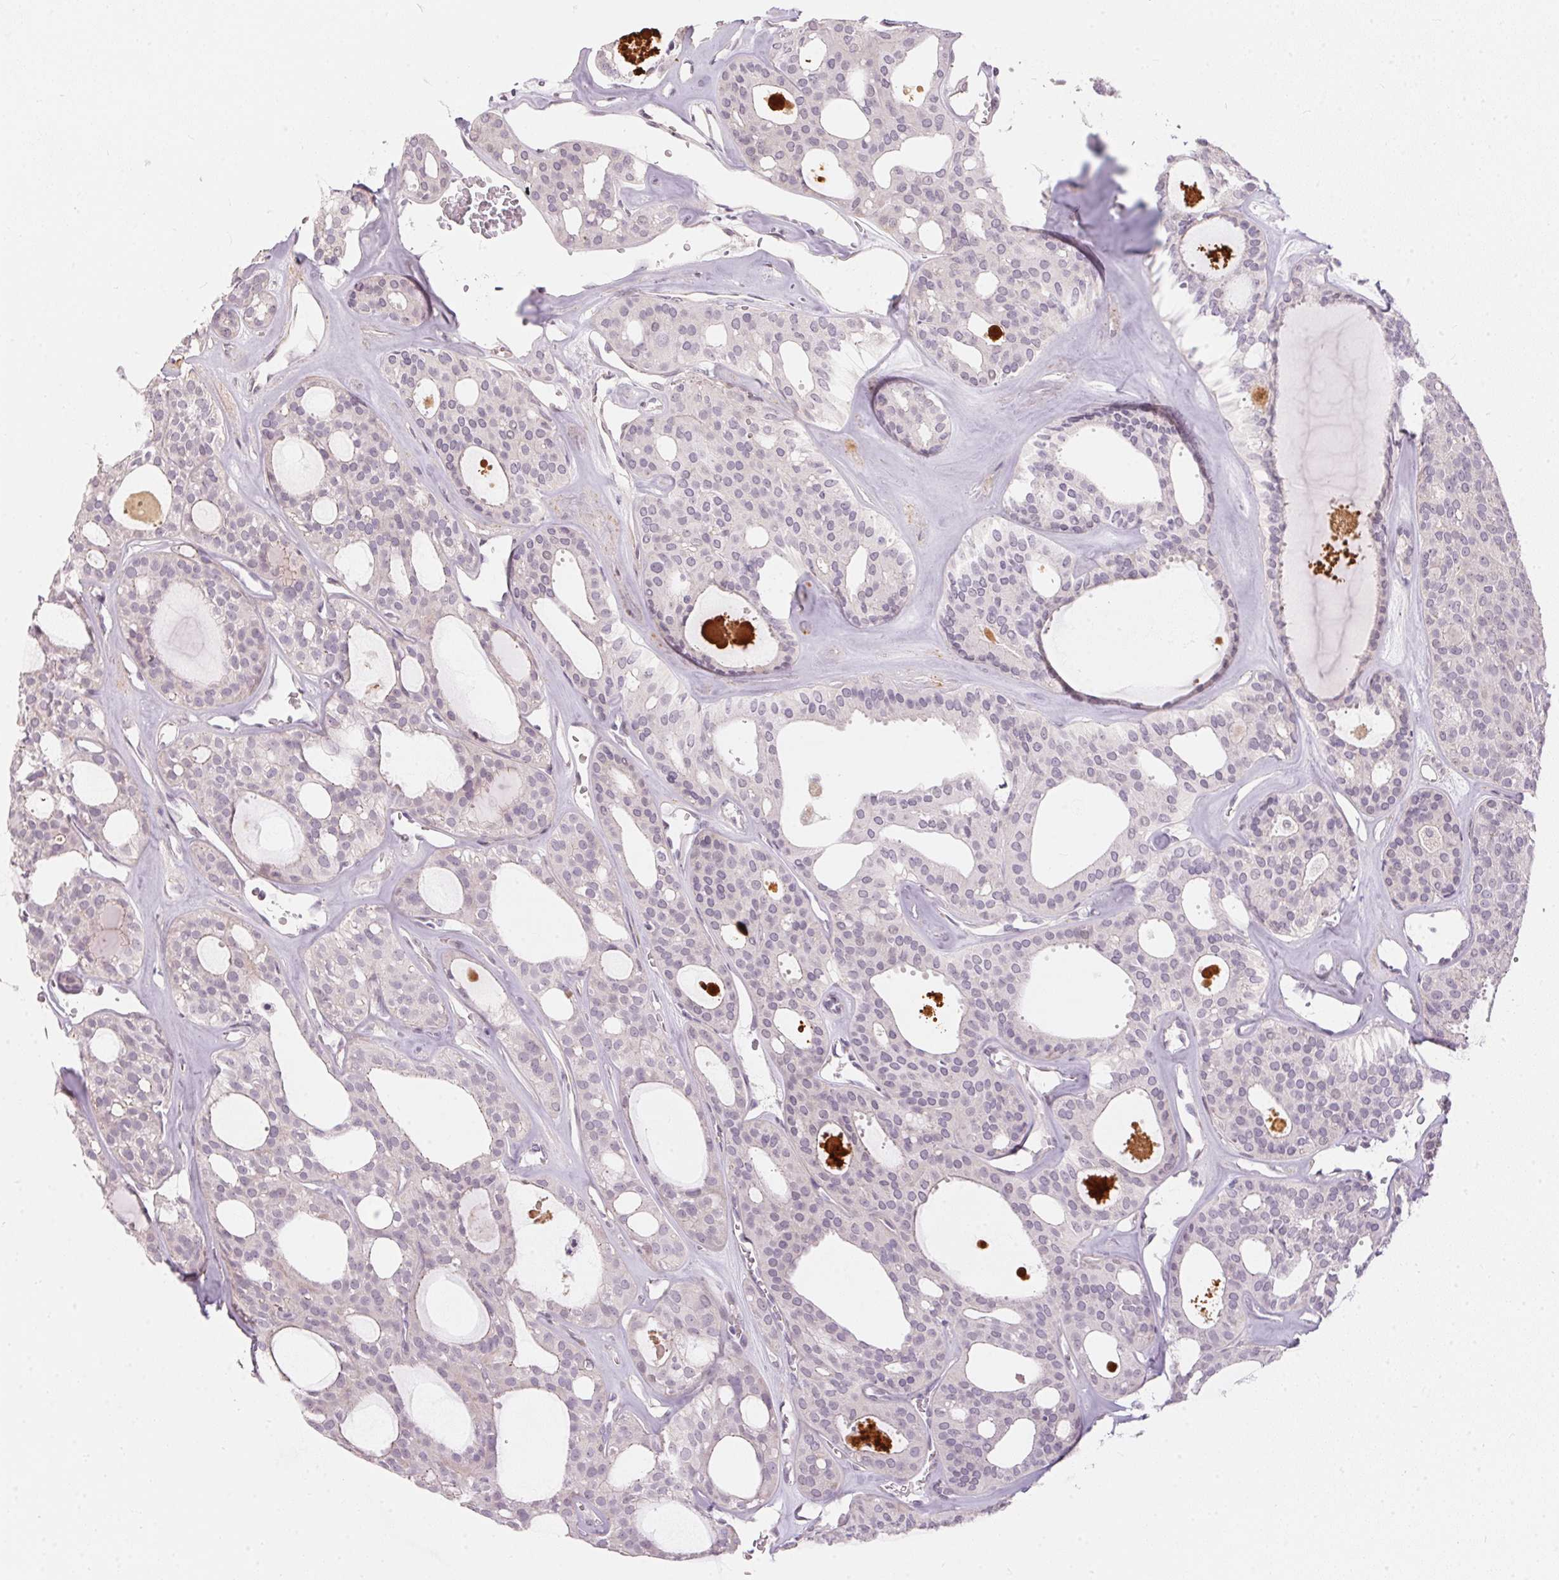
{"staining": {"intensity": "negative", "quantity": "none", "location": "none"}, "tissue": "thyroid cancer", "cell_type": "Tumor cells", "image_type": "cancer", "snomed": [{"axis": "morphology", "description": "Follicular adenoma carcinoma, NOS"}, {"axis": "topography", "description": "Thyroid gland"}], "caption": "DAB immunohistochemical staining of human thyroid cancer demonstrates no significant positivity in tumor cells.", "gene": "GDAP1L1", "patient": {"sex": "male", "age": 75}}